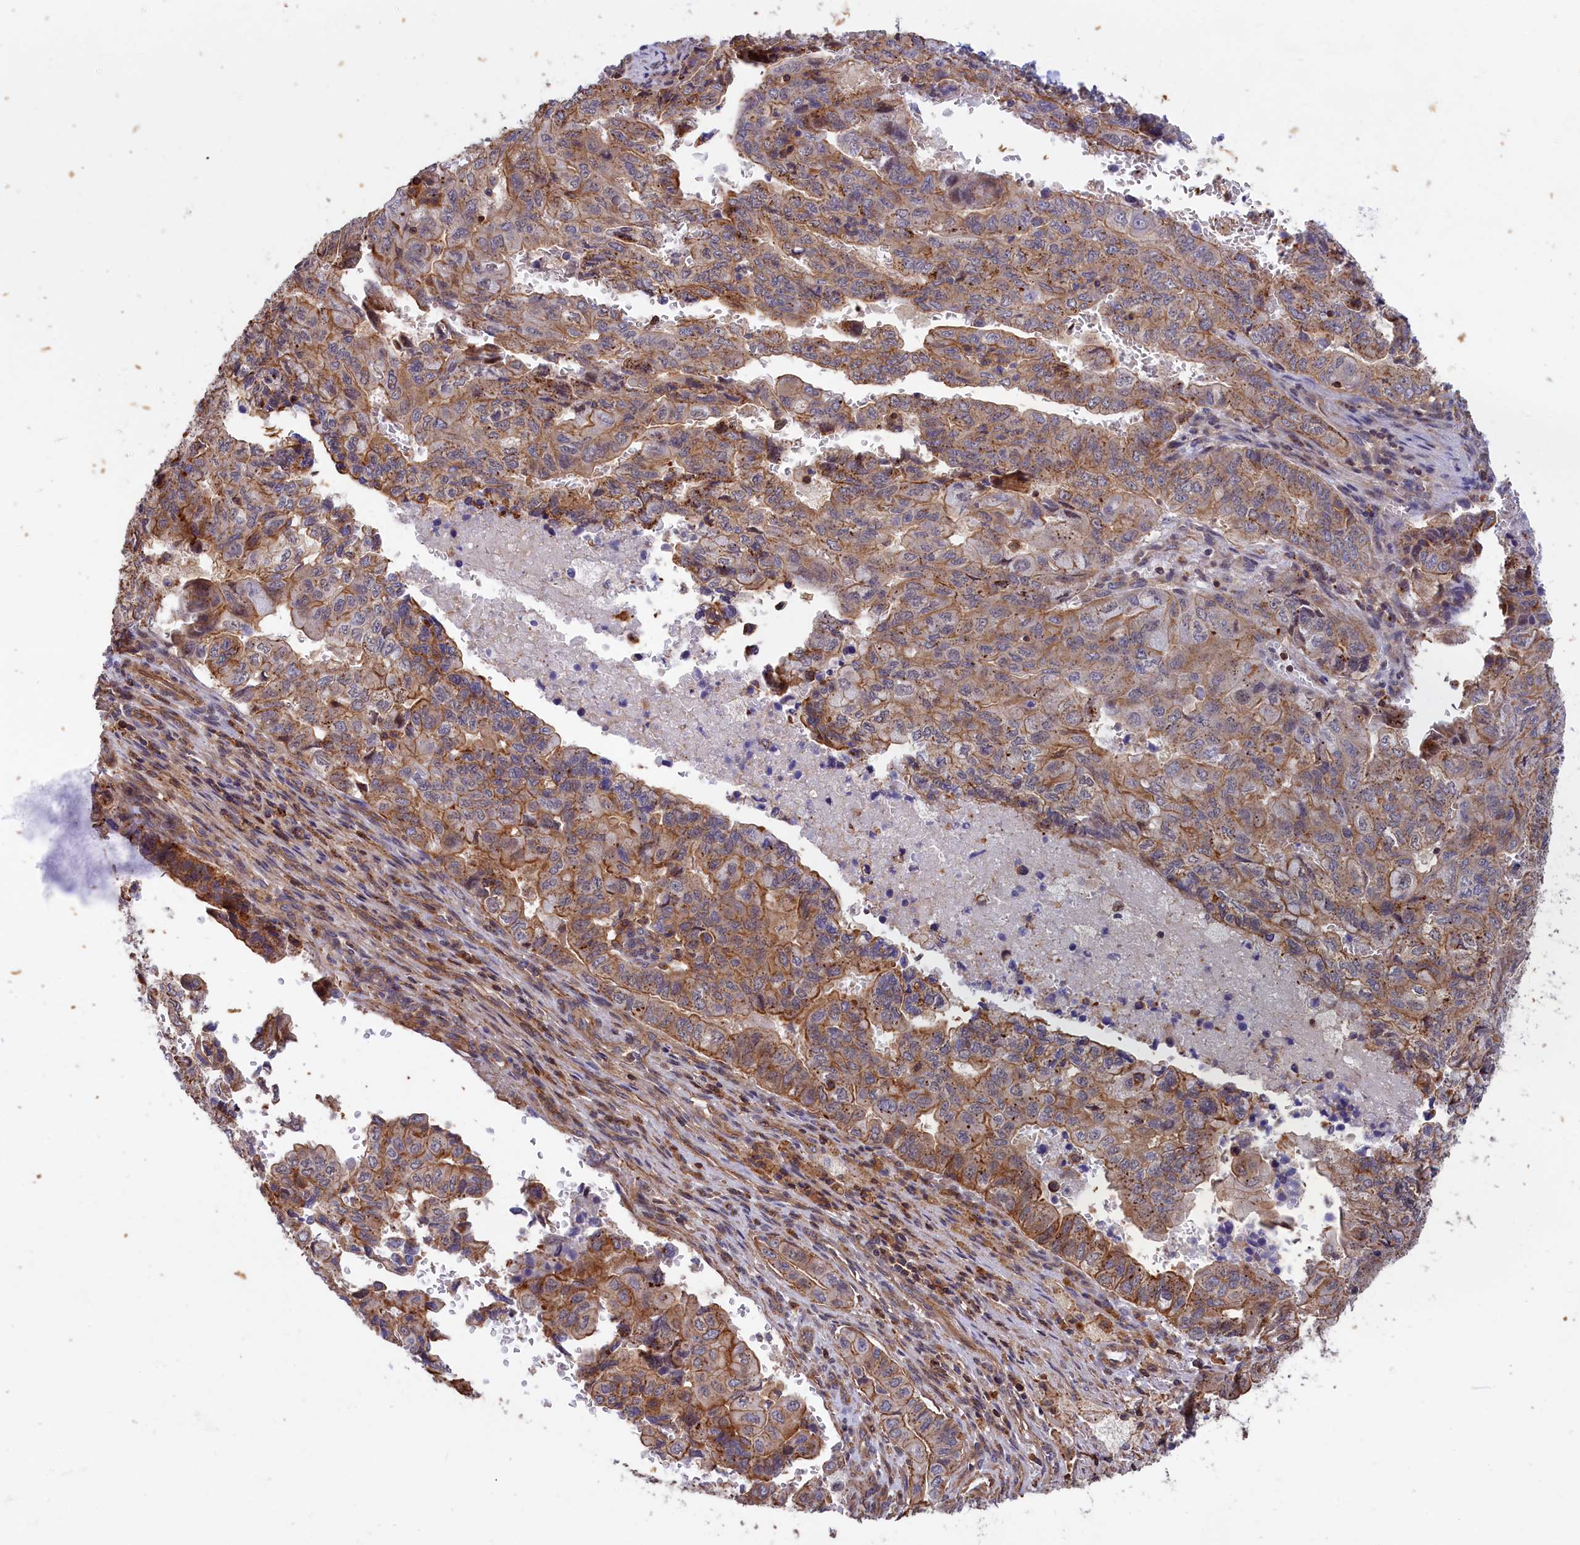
{"staining": {"intensity": "moderate", "quantity": "25%-75%", "location": "cytoplasmic/membranous"}, "tissue": "pancreatic cancer", "cell_type": "Tumor cells", "image_type": "cancer", "snomed": [{"axis": "morphology", "description": "Adenocarcinoma, NOS"}, {"axis": "topography", "description": "Pancreas"}], "caption": "The immunohistochemical stain highlights moderate cytoplasmic/membranous positivity in tumor cells of pancreatic adenocarcinoma tissue.", "gene": "ANKRD27", "patient": {"sex": "male", "age": 51}}